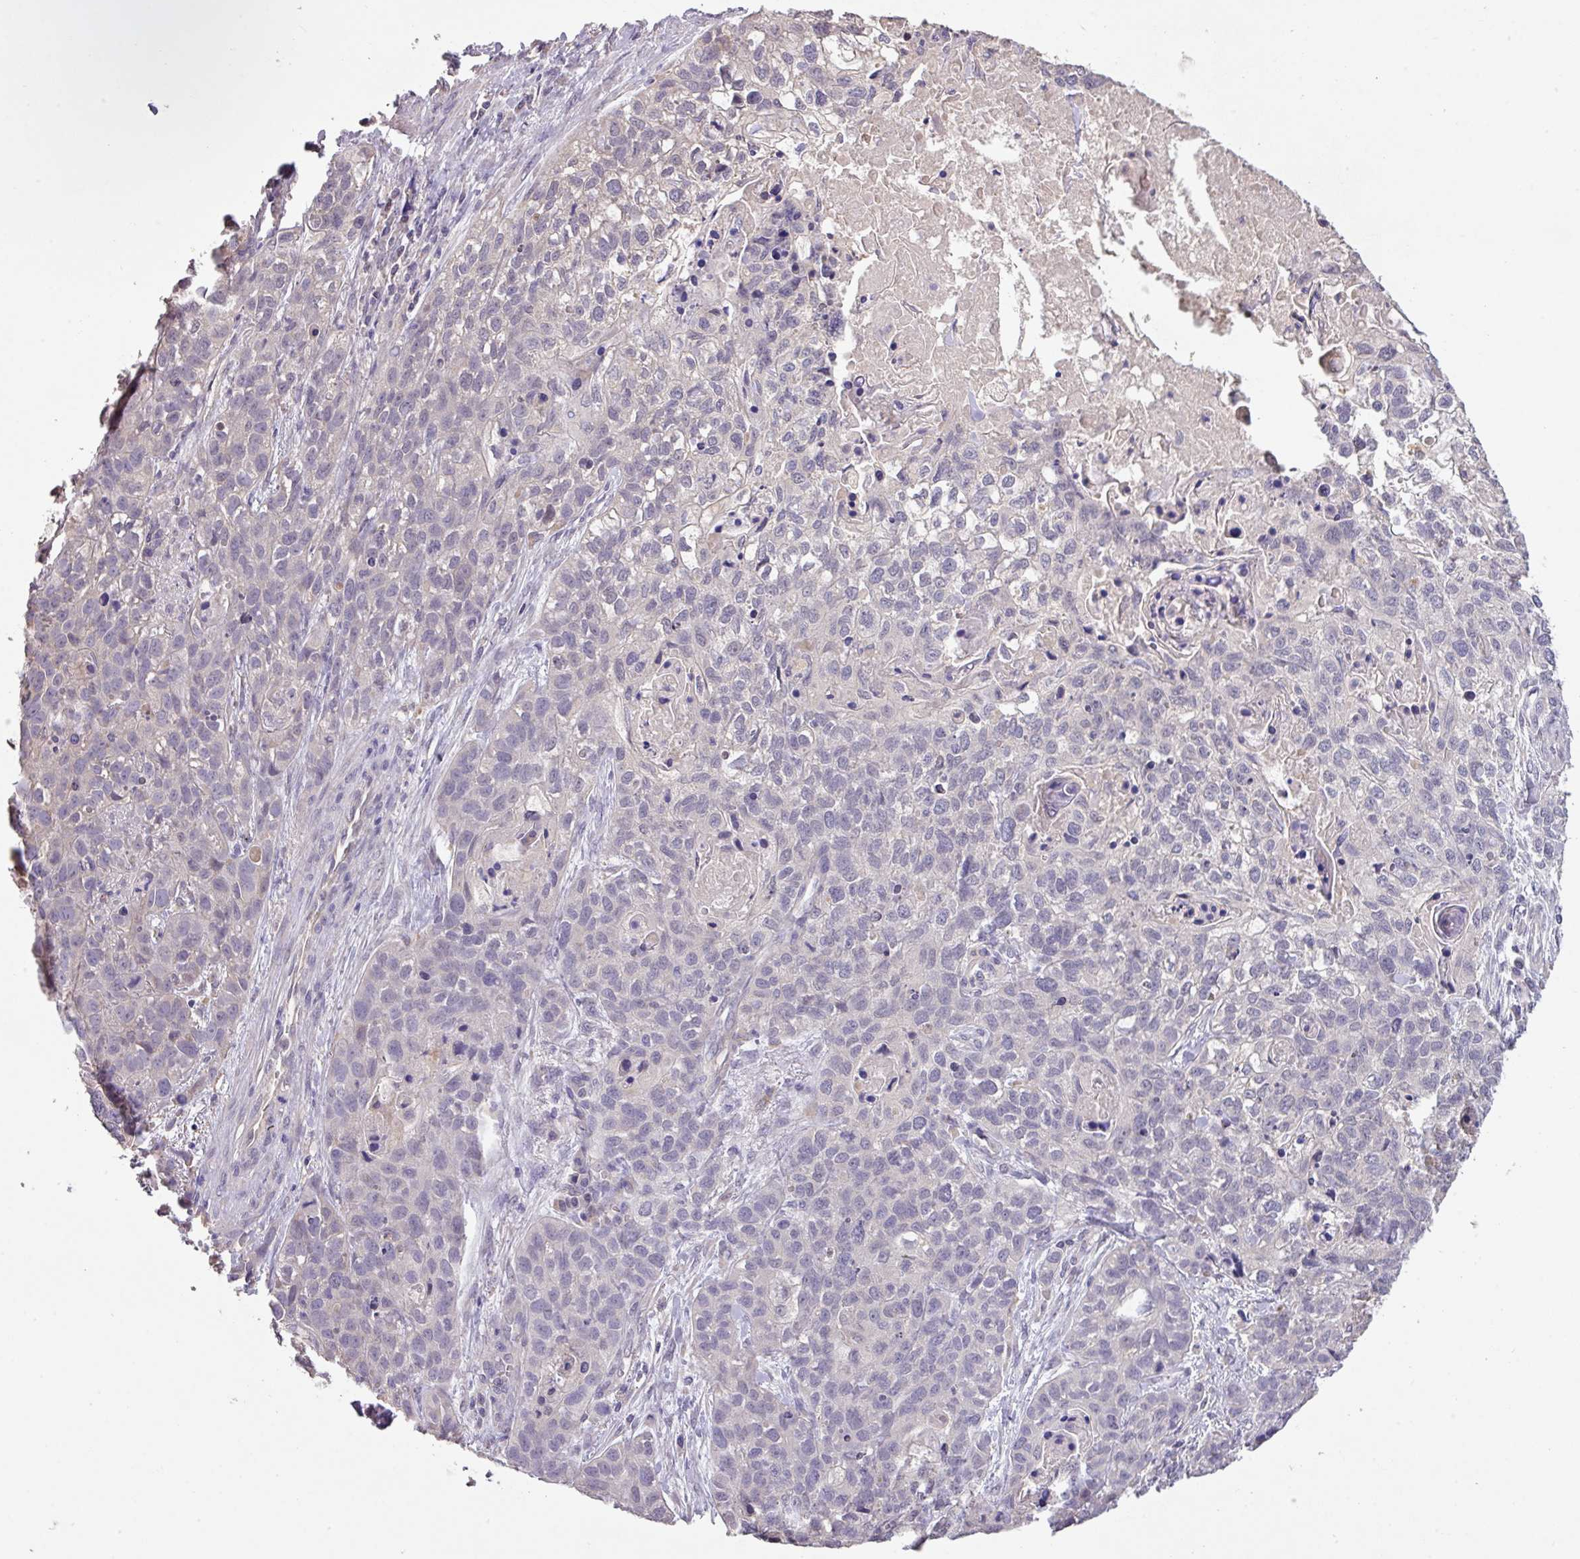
{"staining": {"intensity": "negative", "quantity": "none", "location": "none"}, "tissue": "lung cancer", "cell_type": "Tumor cells", "image_type": "cancer", "snomed": [{"axis": "morphology", "description": "Squamous cell carcinoma, NOS"}, {"axis": "topography", "description": "Lung"}], "caption": "The image demonstrates no staining of tumor cells in lung cancer (squamous cell carcinoma).", "gene": "PRADC1", "patient": {"sex": "male", "age": 74}}